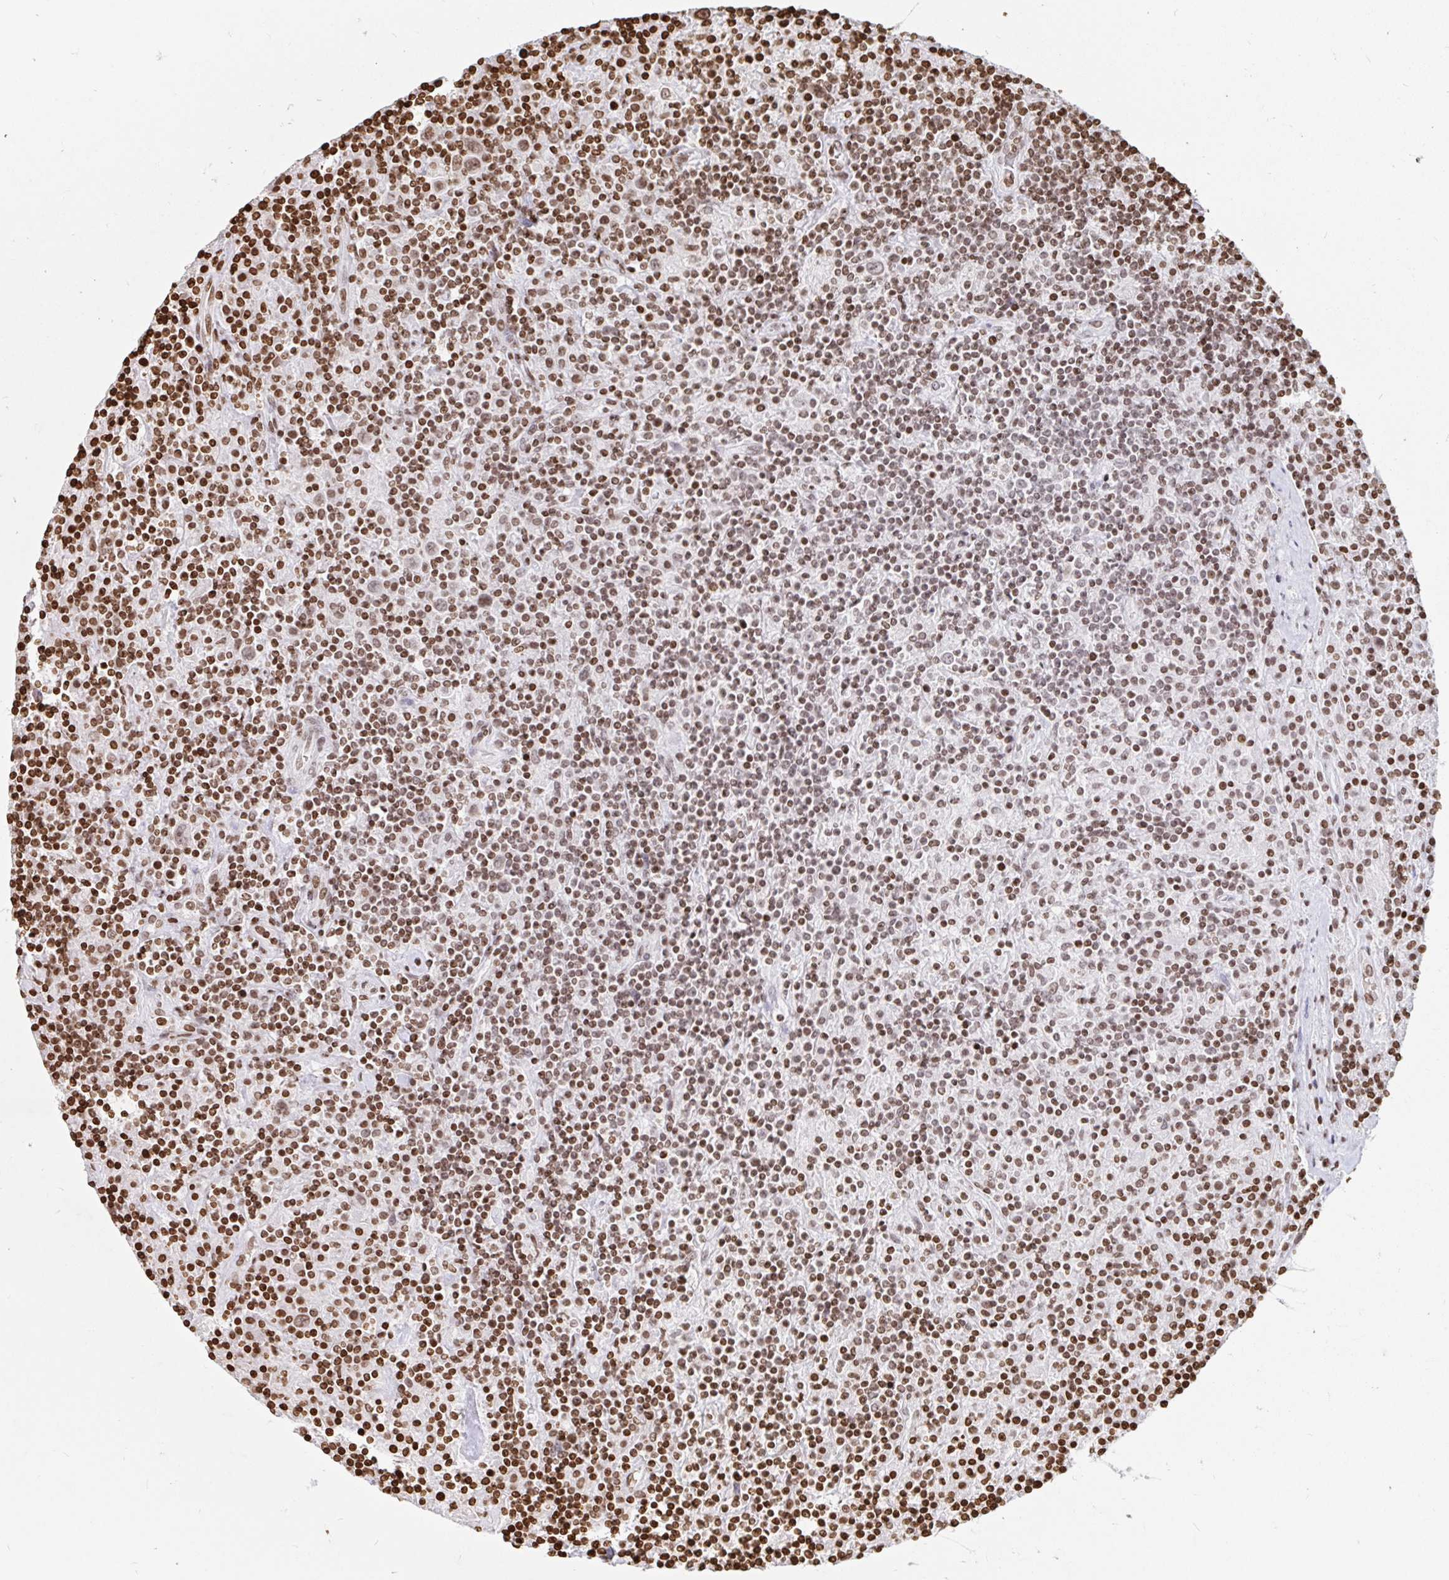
{"staining": {"intensity": "weak", "quantity": "25%-75%", "location": "nuclear"}, "tissue": "lymphoma", "cell_type": "Tumor cells", "image_type": "cancer", "snomed": [{"axis": "morphology", "description": "Hodgkin's disease, NOS"}, {"axis": "topography", "description": "Lymph node"}], "caption": "Immunohistochemical staining of human lymphoma exhibits low levels of weak nuclear protein positivity in about 25%-75% of tumor cells.", "gene": "H2BC5", "patient": {"sex": "male", "age": 70}}